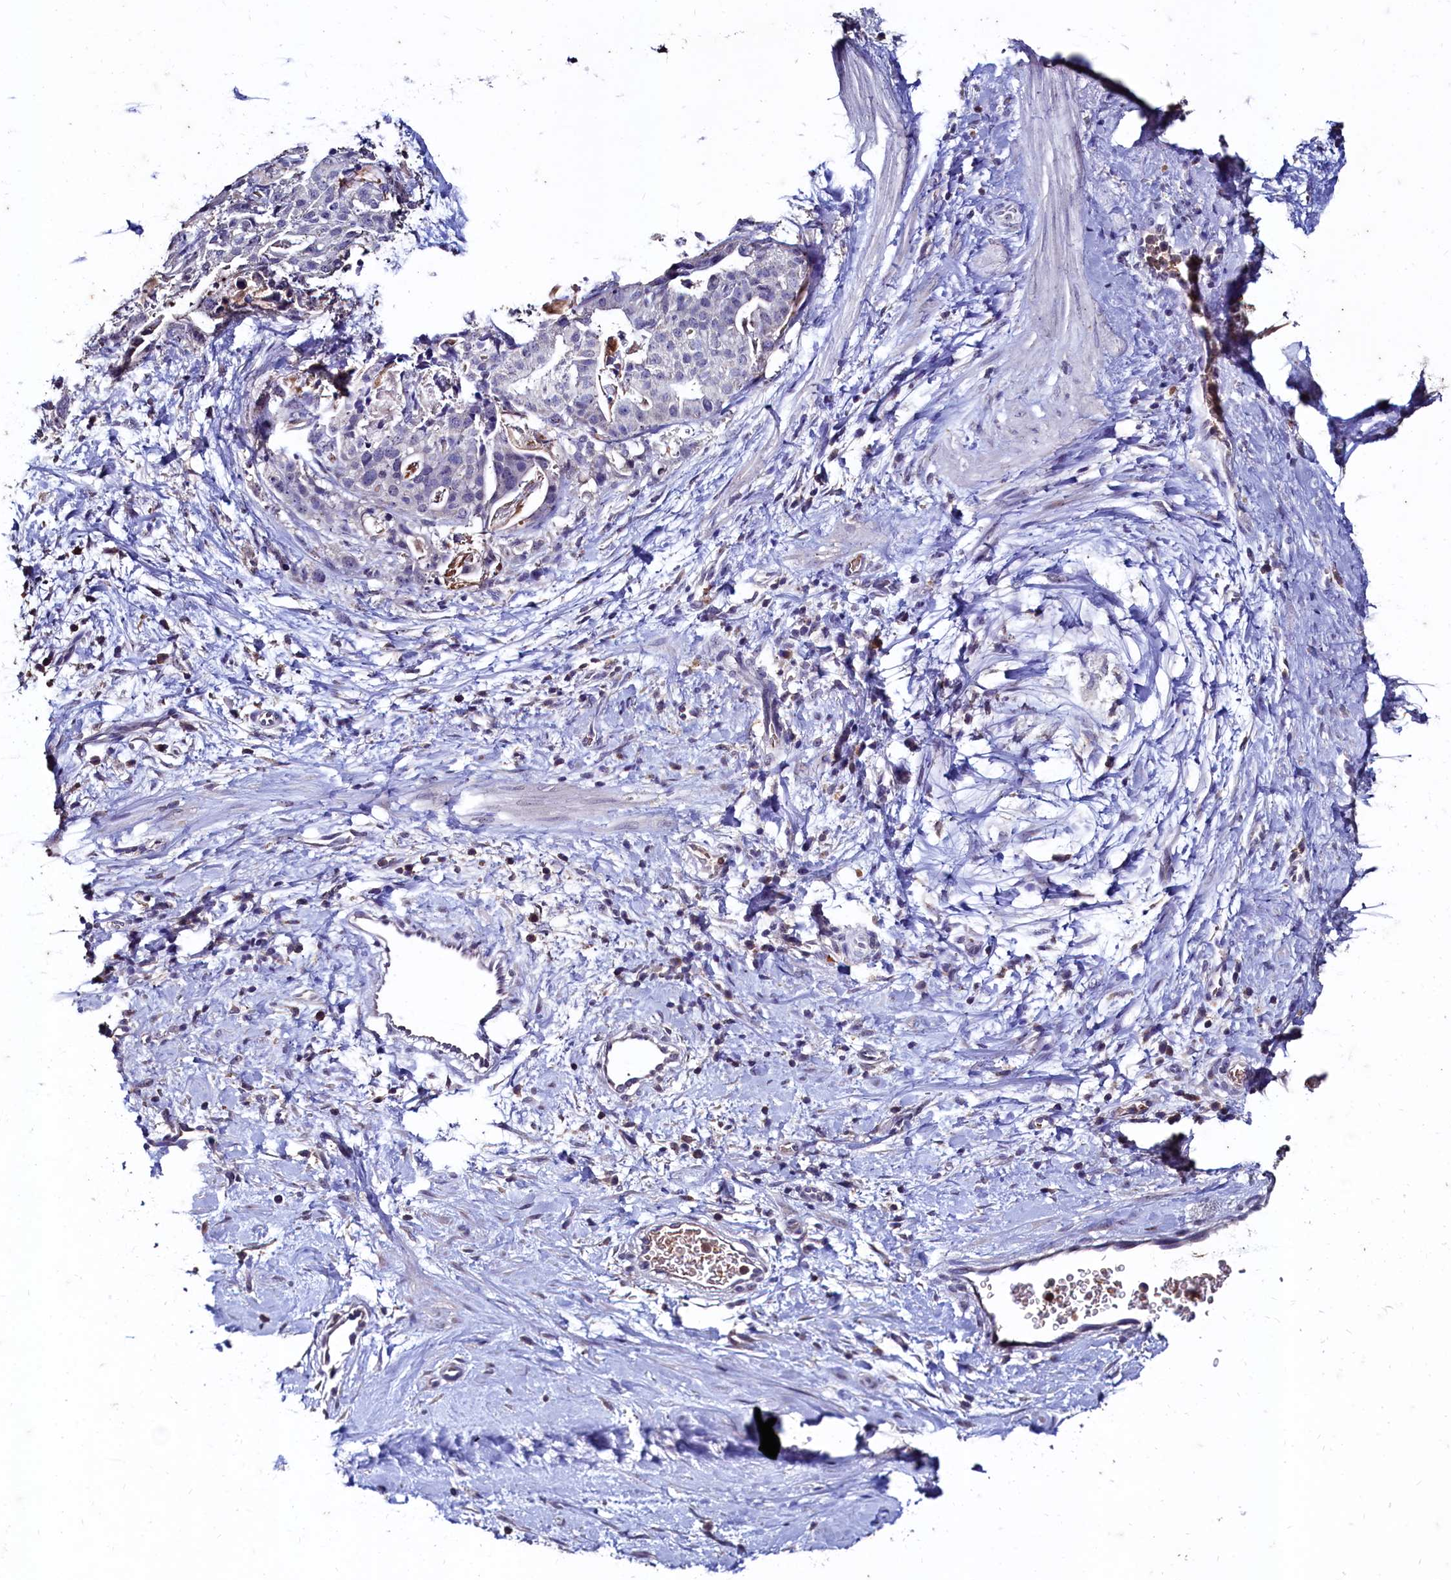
{"staining": {"intensity": "negative", "quantity": "none", "location": "none"}, "tissue": "stomach cancer", "cell_type": "Tumor cells", "image_type": "cancer", "snomed": [{"axis": "morphology", "description": "Adenocarcinoma, NOS"}, {"axis": "topography", "description": "Stomach"}], "caption": "IHC of stomach cancer (adenocarcinoma) demonstrates no positivity in tumor cells.", "gene": "CSTPP1", "patient": {"sex": "male", "age": 48}}